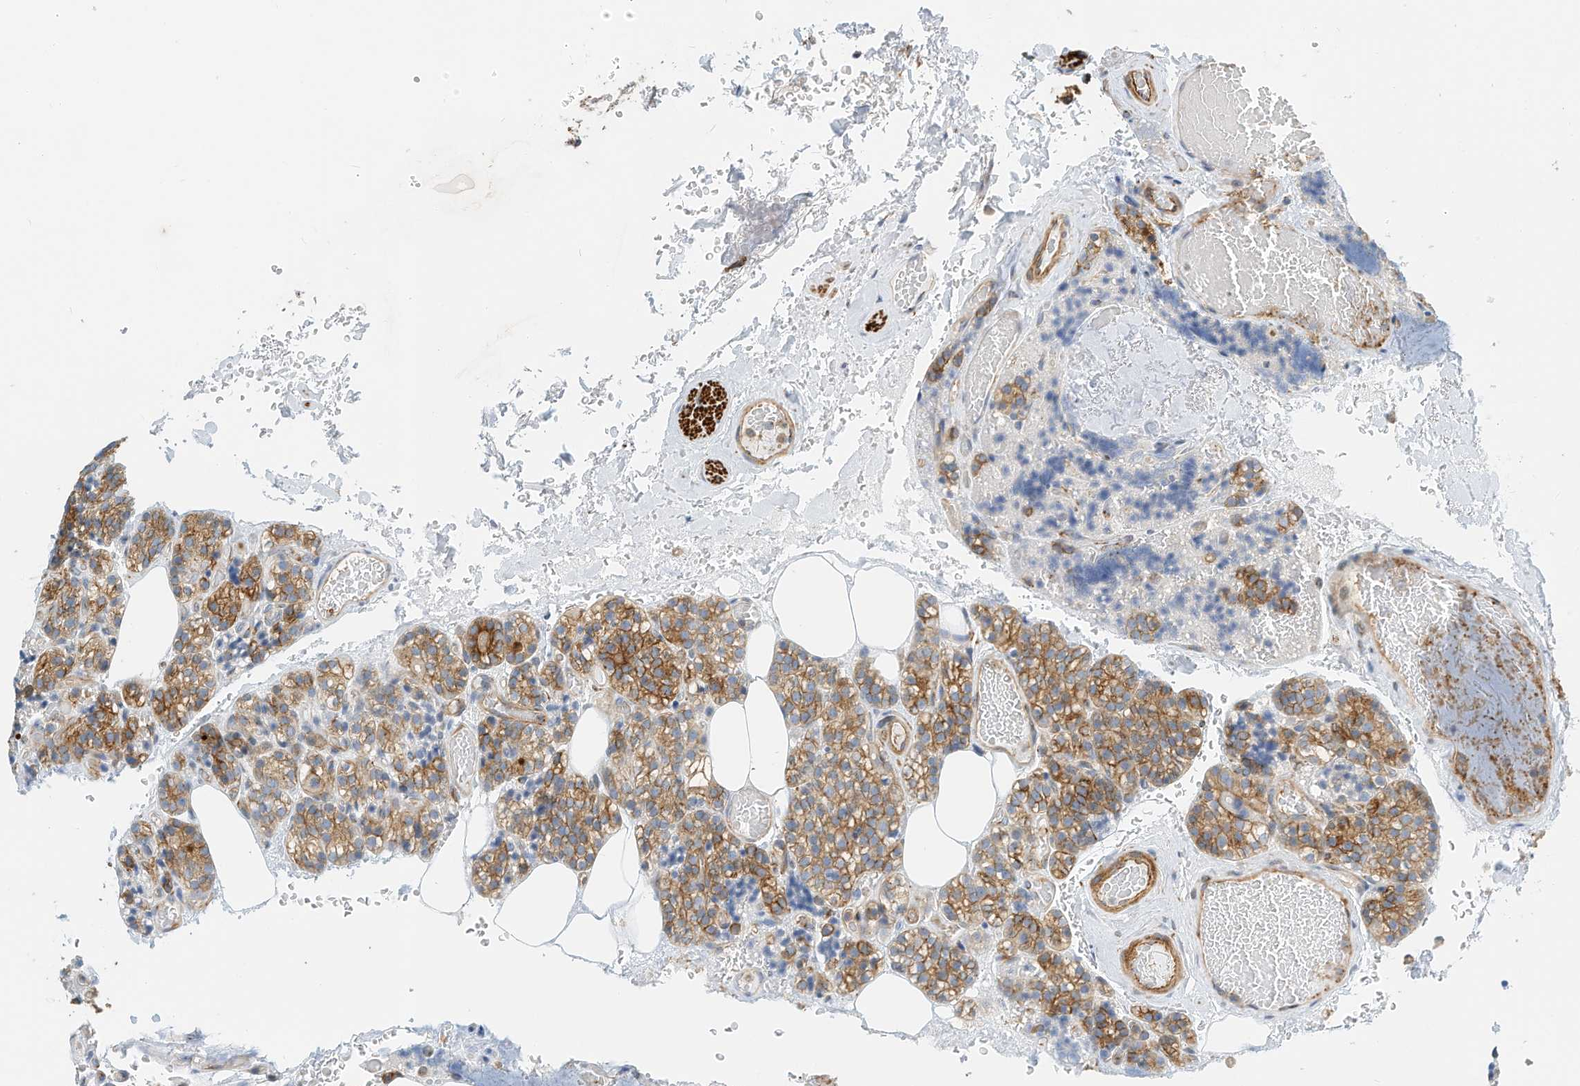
{"staining": {"intensity": "moderate", "quantity": ">75%", "location": "cytoplasmic/membranous"}, "tissue": "parathyroid gland", "cell_type": "Glandular cells", "image_type": "normal", "snomed": [{"axis": "morphology", "description": "Normal tissue, NOS"}, {"axis": "topography", "description": "Parathyroid gland"}], "caption": "Moderate cytoplasmic/membranous protein positivity is identified in about >75% of glandular cells in parathyroid gland. (DAB = brown stain, brightfield microscopy at high magnification).", "gene": "MICAL1", "patient": {"sex": "male", "age": 87}}